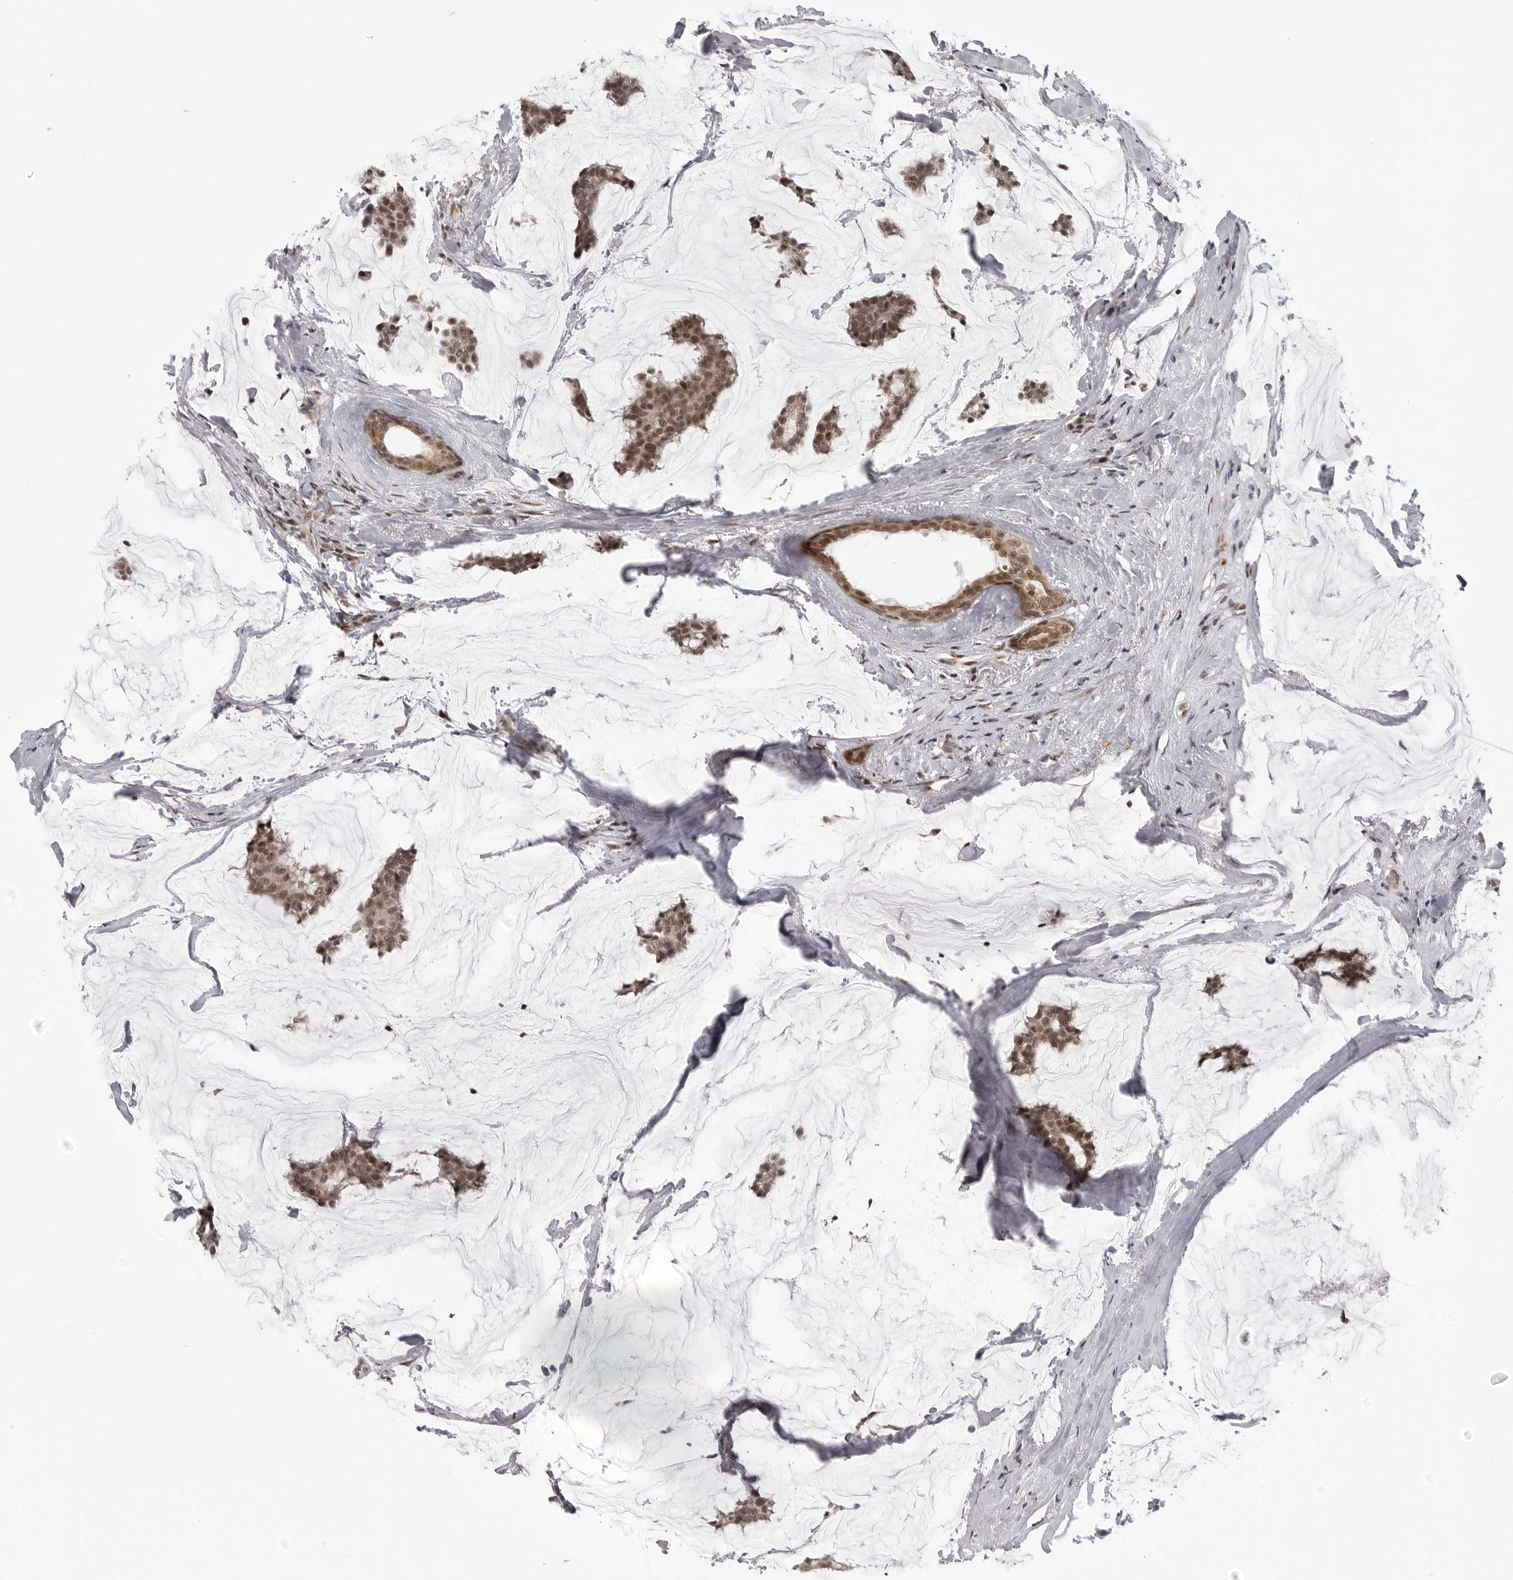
{"staining": {"intensity": "moderate", "quantity": ">75%", "location": "nuclear"}, "tissue": "breast cancer", "cell_type": "Tumor cells", "image_type": "cancer", "snomed": [{"axis": "morphology", "description": "Duct carcinoma"}, {"axis": "topography", "description": "Breast"}], "caption": "Human breast cancer (intraductal carcinoma) stained with a protein marker shows moderate staining in tumor cells.", "gene": "PRDM10", "patient": {"sex": "female", "age": 93}}